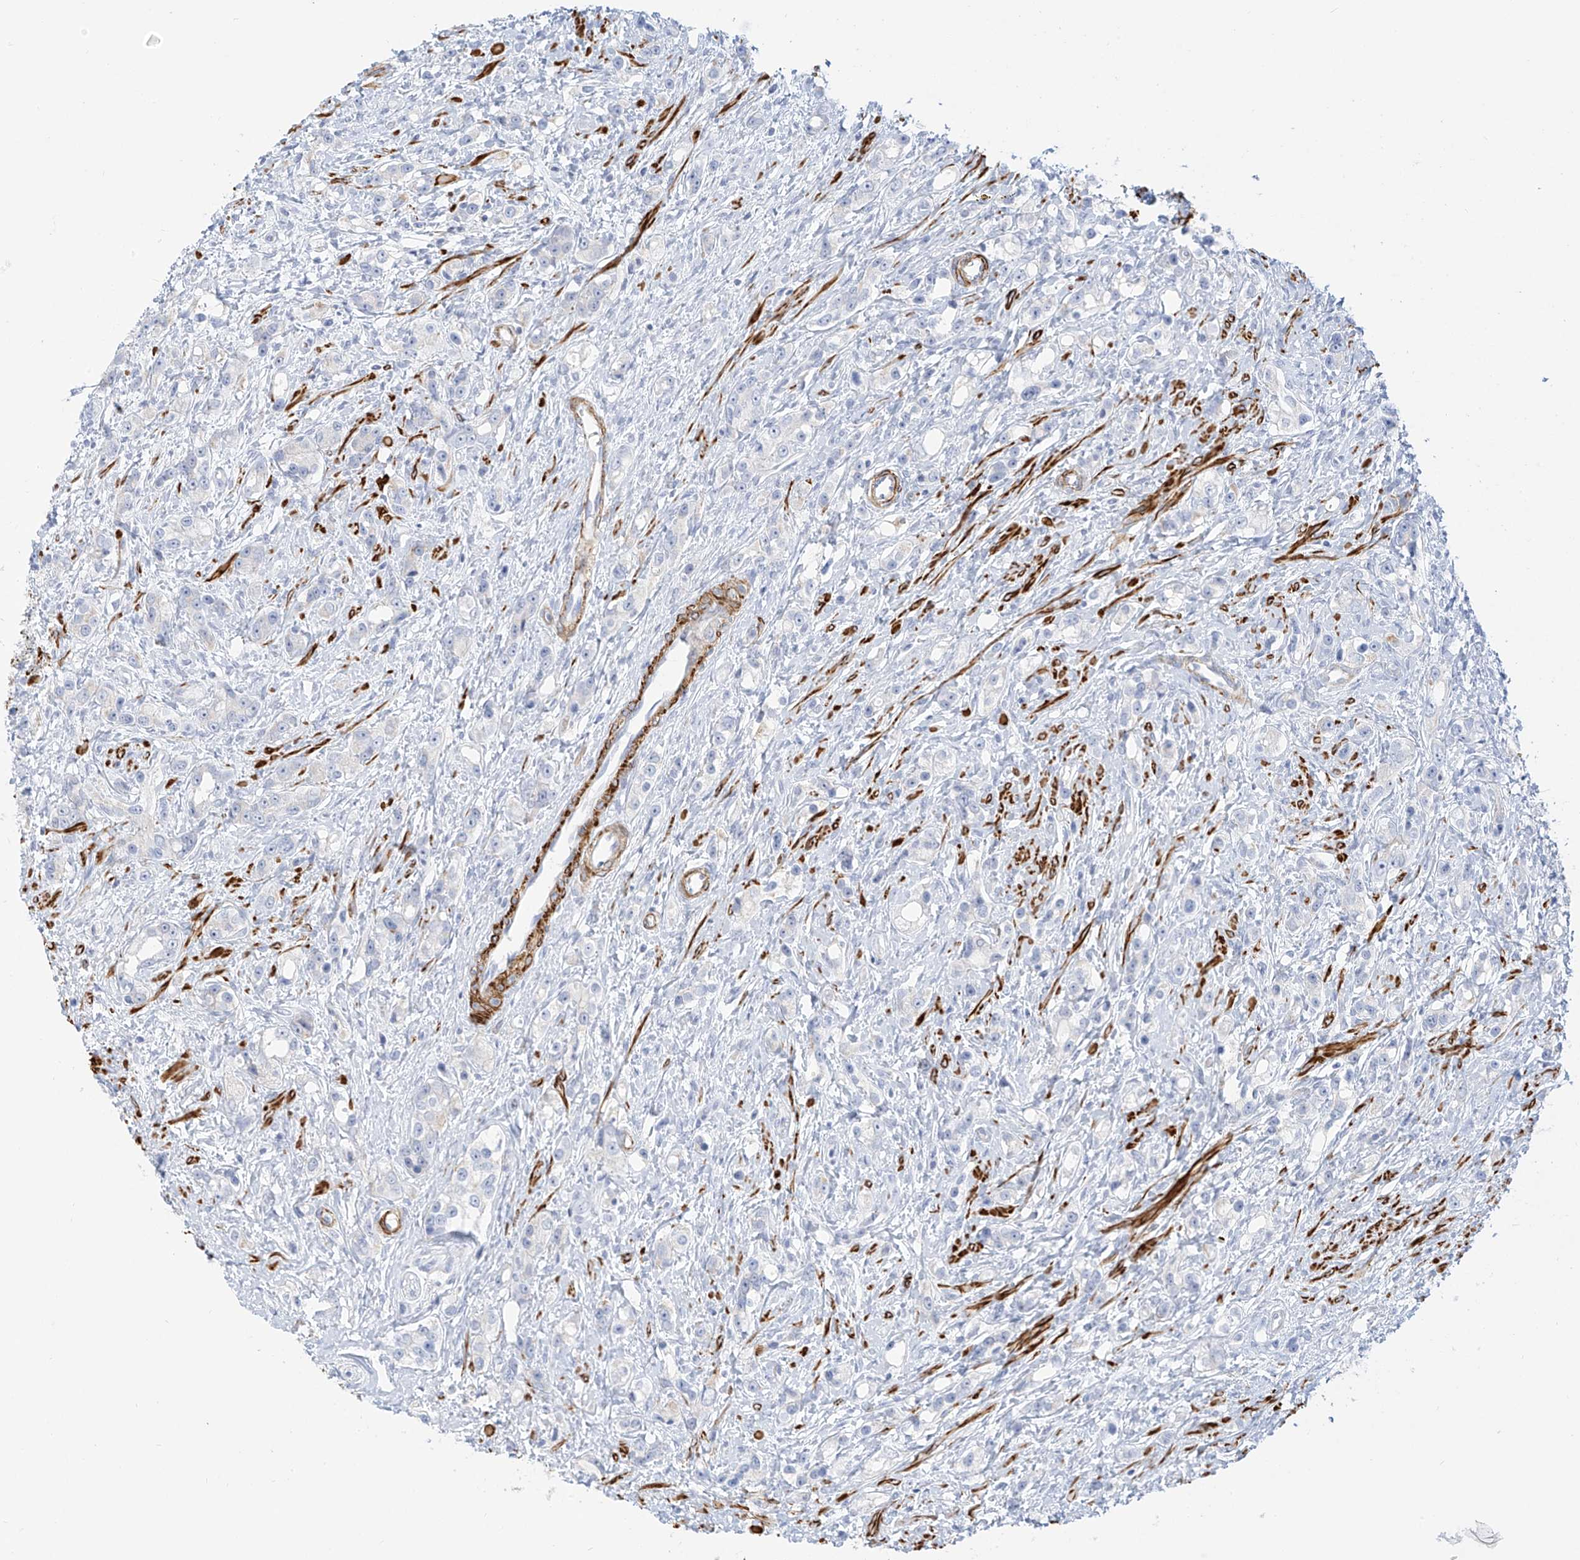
{"staining": {"intensity": "negative", "quantity": "none", "location": "none"}, "tissue": "prostate cancer", "cell_type": "Tumor cells", "image_type": "cancer", "snomed": [{"axis": "morphology", "description": "Adenocarcinoma, High grade"}, {"axis": "topography", "description": "Prostate"}], "caption": "Prostate adenocarcinoma (high-grade) was stained to show a protein in brown. There is no significant staining in tumor cells.", "gene": "ST3GAL5", "patient": {"sex": "male", "age": 63}}